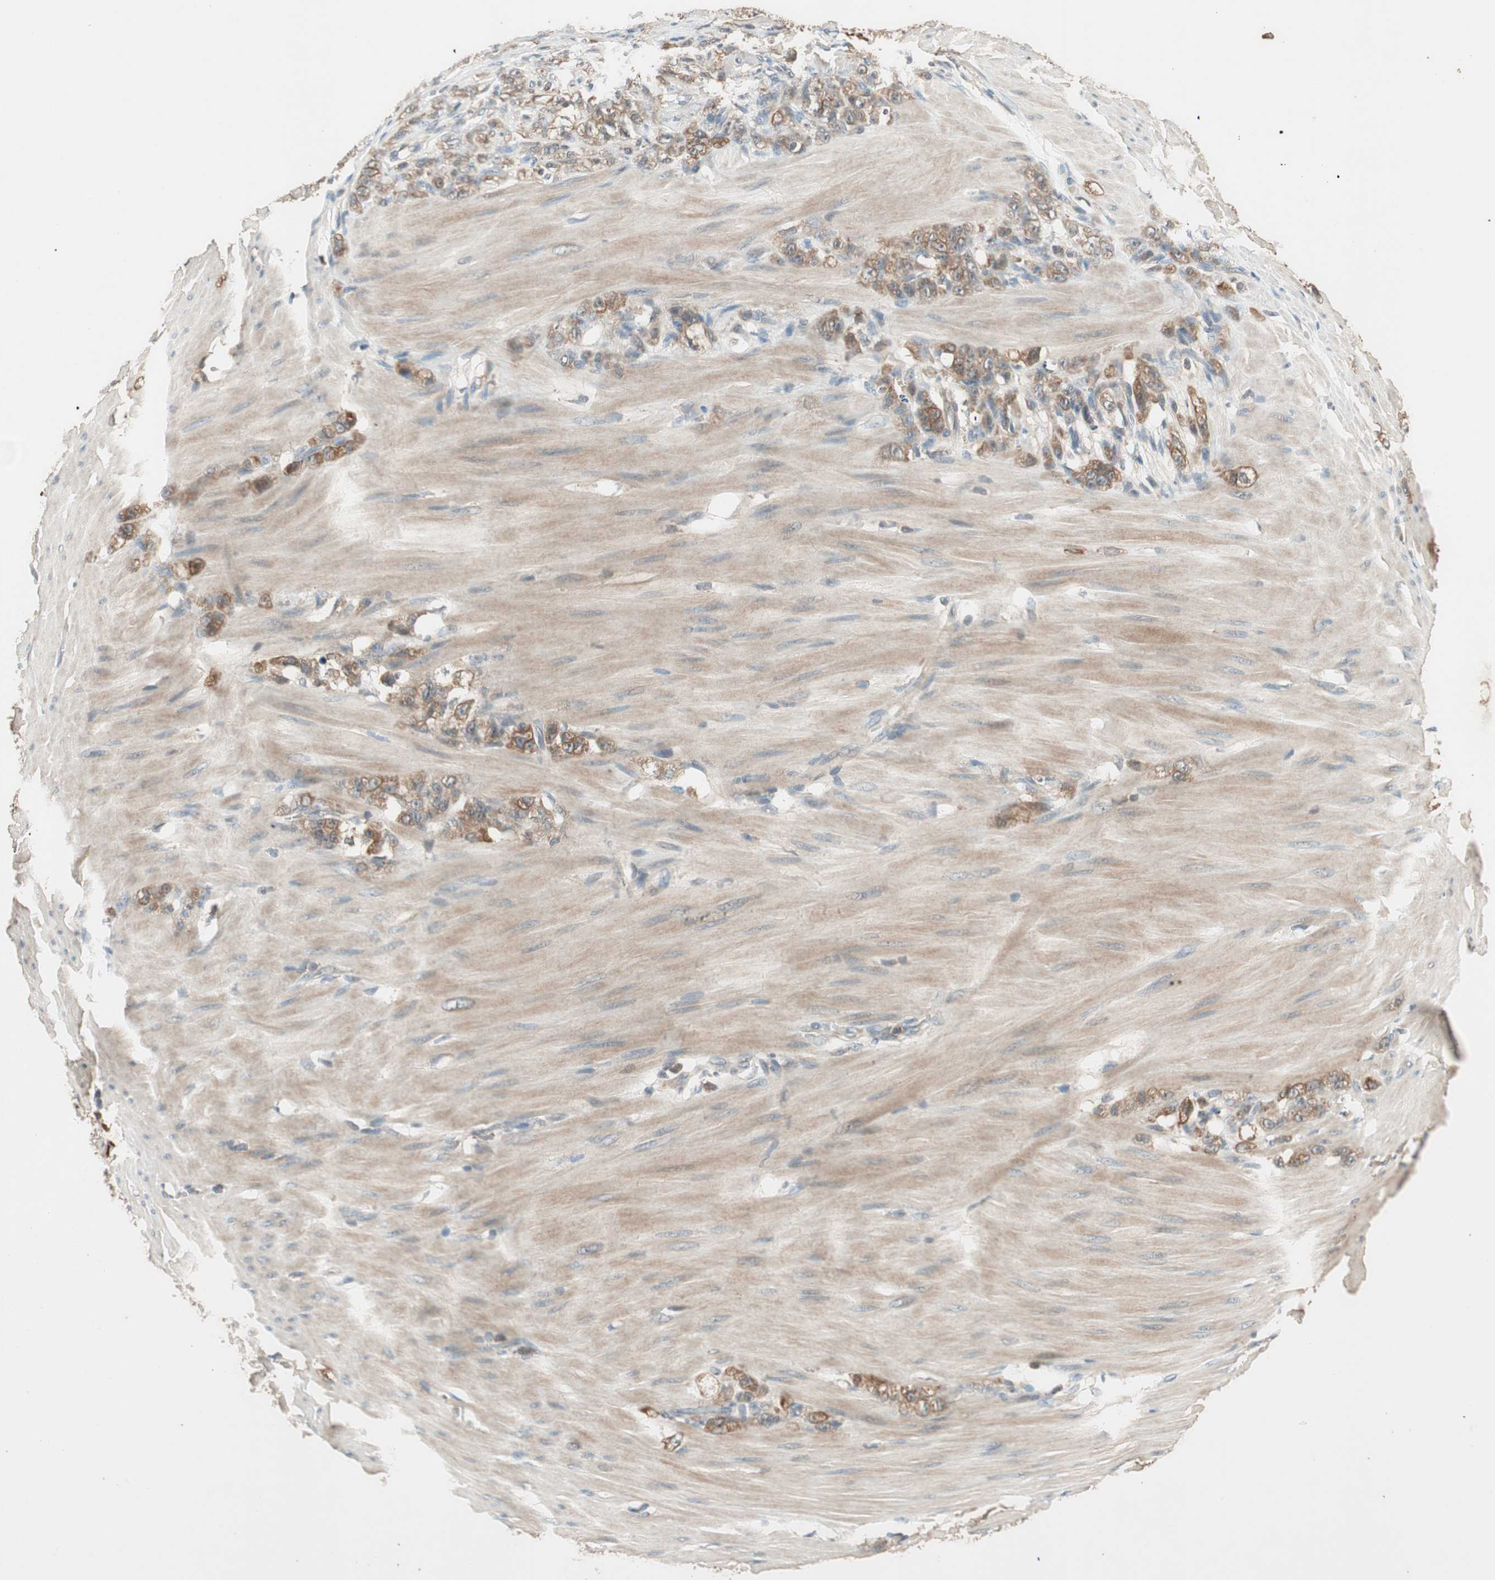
{"staining": {"intensity": "moderate", "quantity": ">75%", "location": "cytoplasmic/membranous"}, "tissue": "stomach cancer", "cell_type": "Tumor cells", "image_type": "cancer", "snomed": [{"axis": "morphology", "description": "Adenocarcinoma, NOS"}, {"axis": "topography", "description": "Stomach"}], "caption": "Adenocarcinoma (stomach) stained with IHC displays moderate cytoplasmic/membranous expression in approximately >75% of tumor cells.", "gene": "TRIM21", "patient": {"sex": "male", "age": 82}}